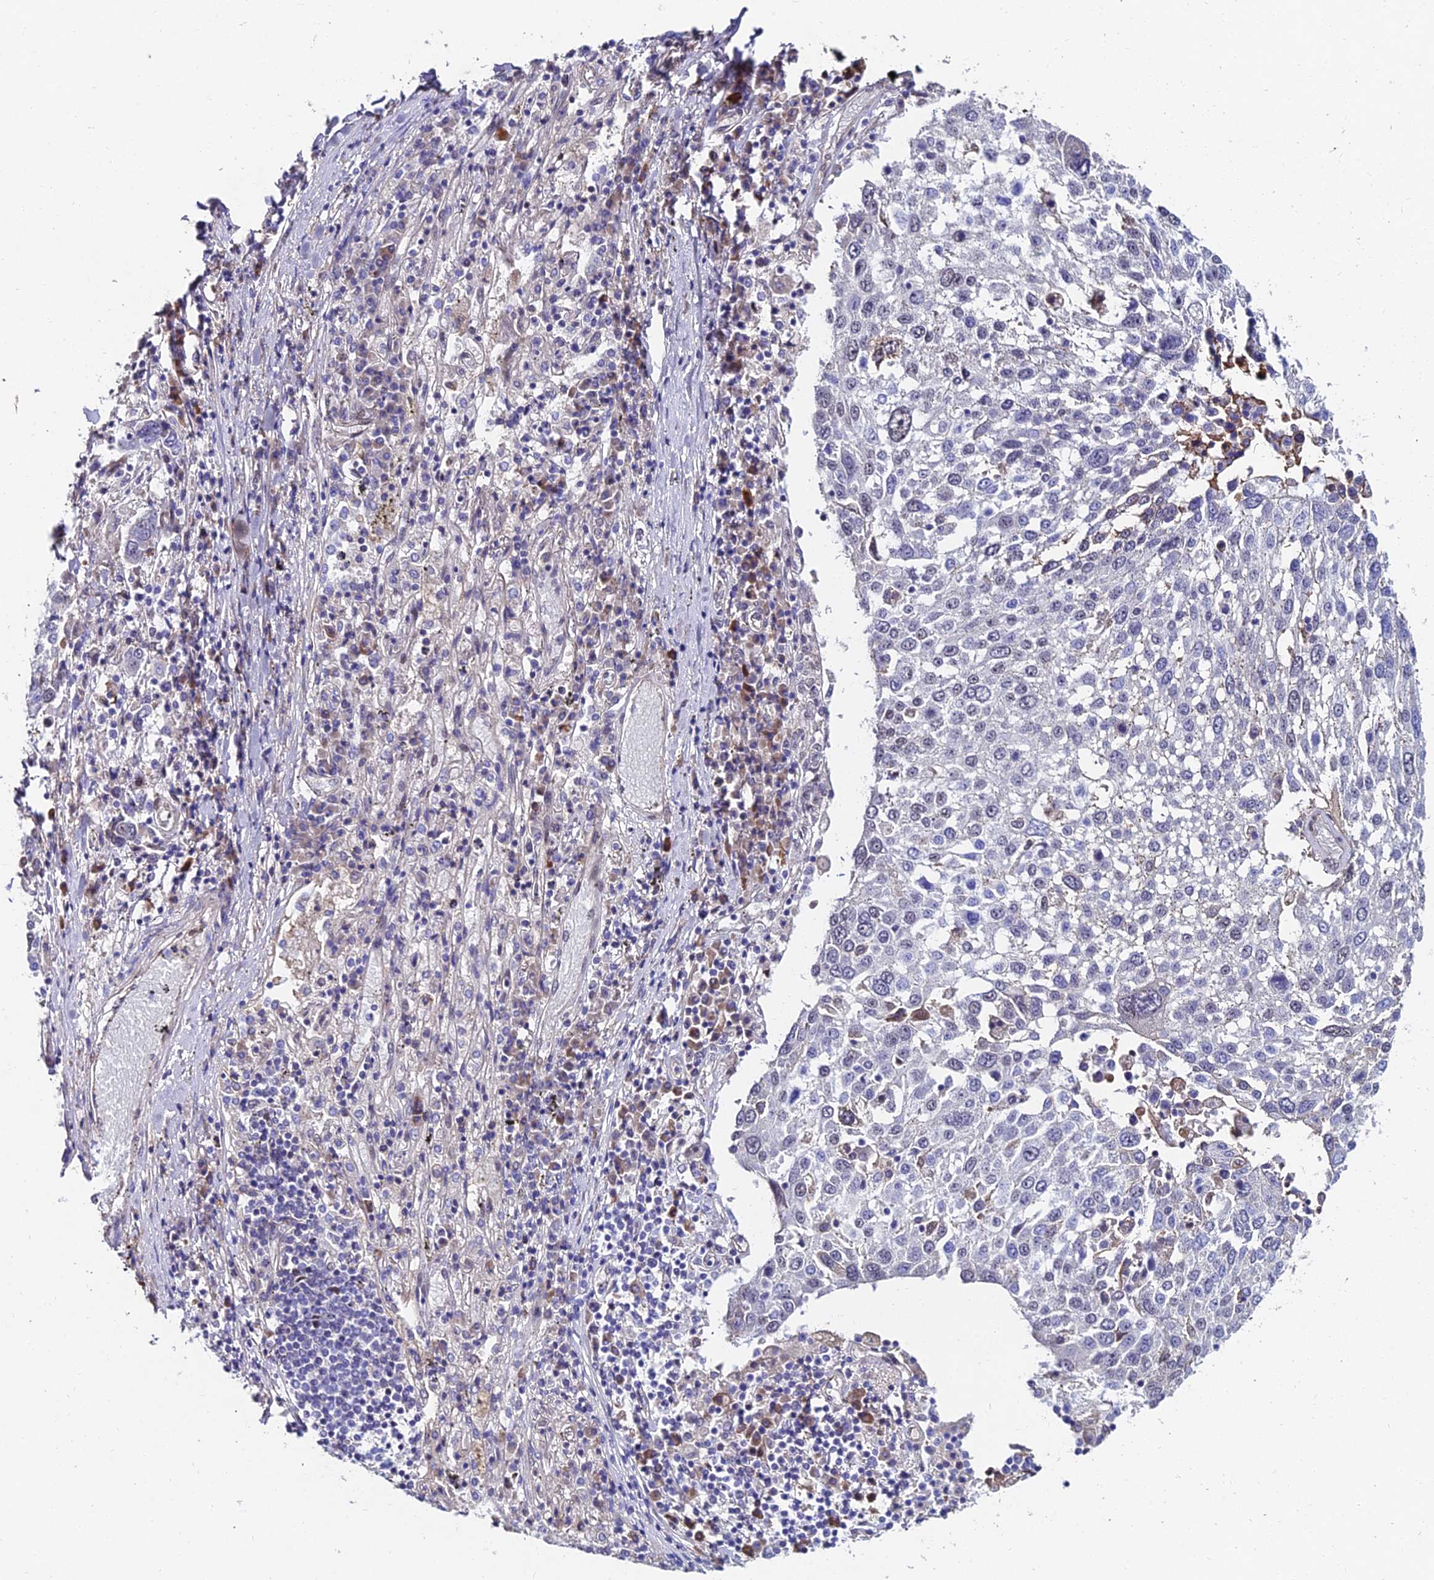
{"staining": {"intensity": "negative", "quantity": "none", "location": "none"}, "tissue": "lung cancer", "cell_type": "Tumor cells", "image_type": "cancer", "snomed": [{"axis": "morphology", "description": "Squamous cell carcinoma, NOS"}, {"axis": "topography", "description": "Lung"}], "caption": "Protein analysis of lung cancer shows no significant expression in tumor cells. (Brightfield microscopy of DAB (3,3'-diaminobenzidine) IHC at high magnification).", "gene": "TRIM24", "patient": {"sex": "male", "age": 65}}